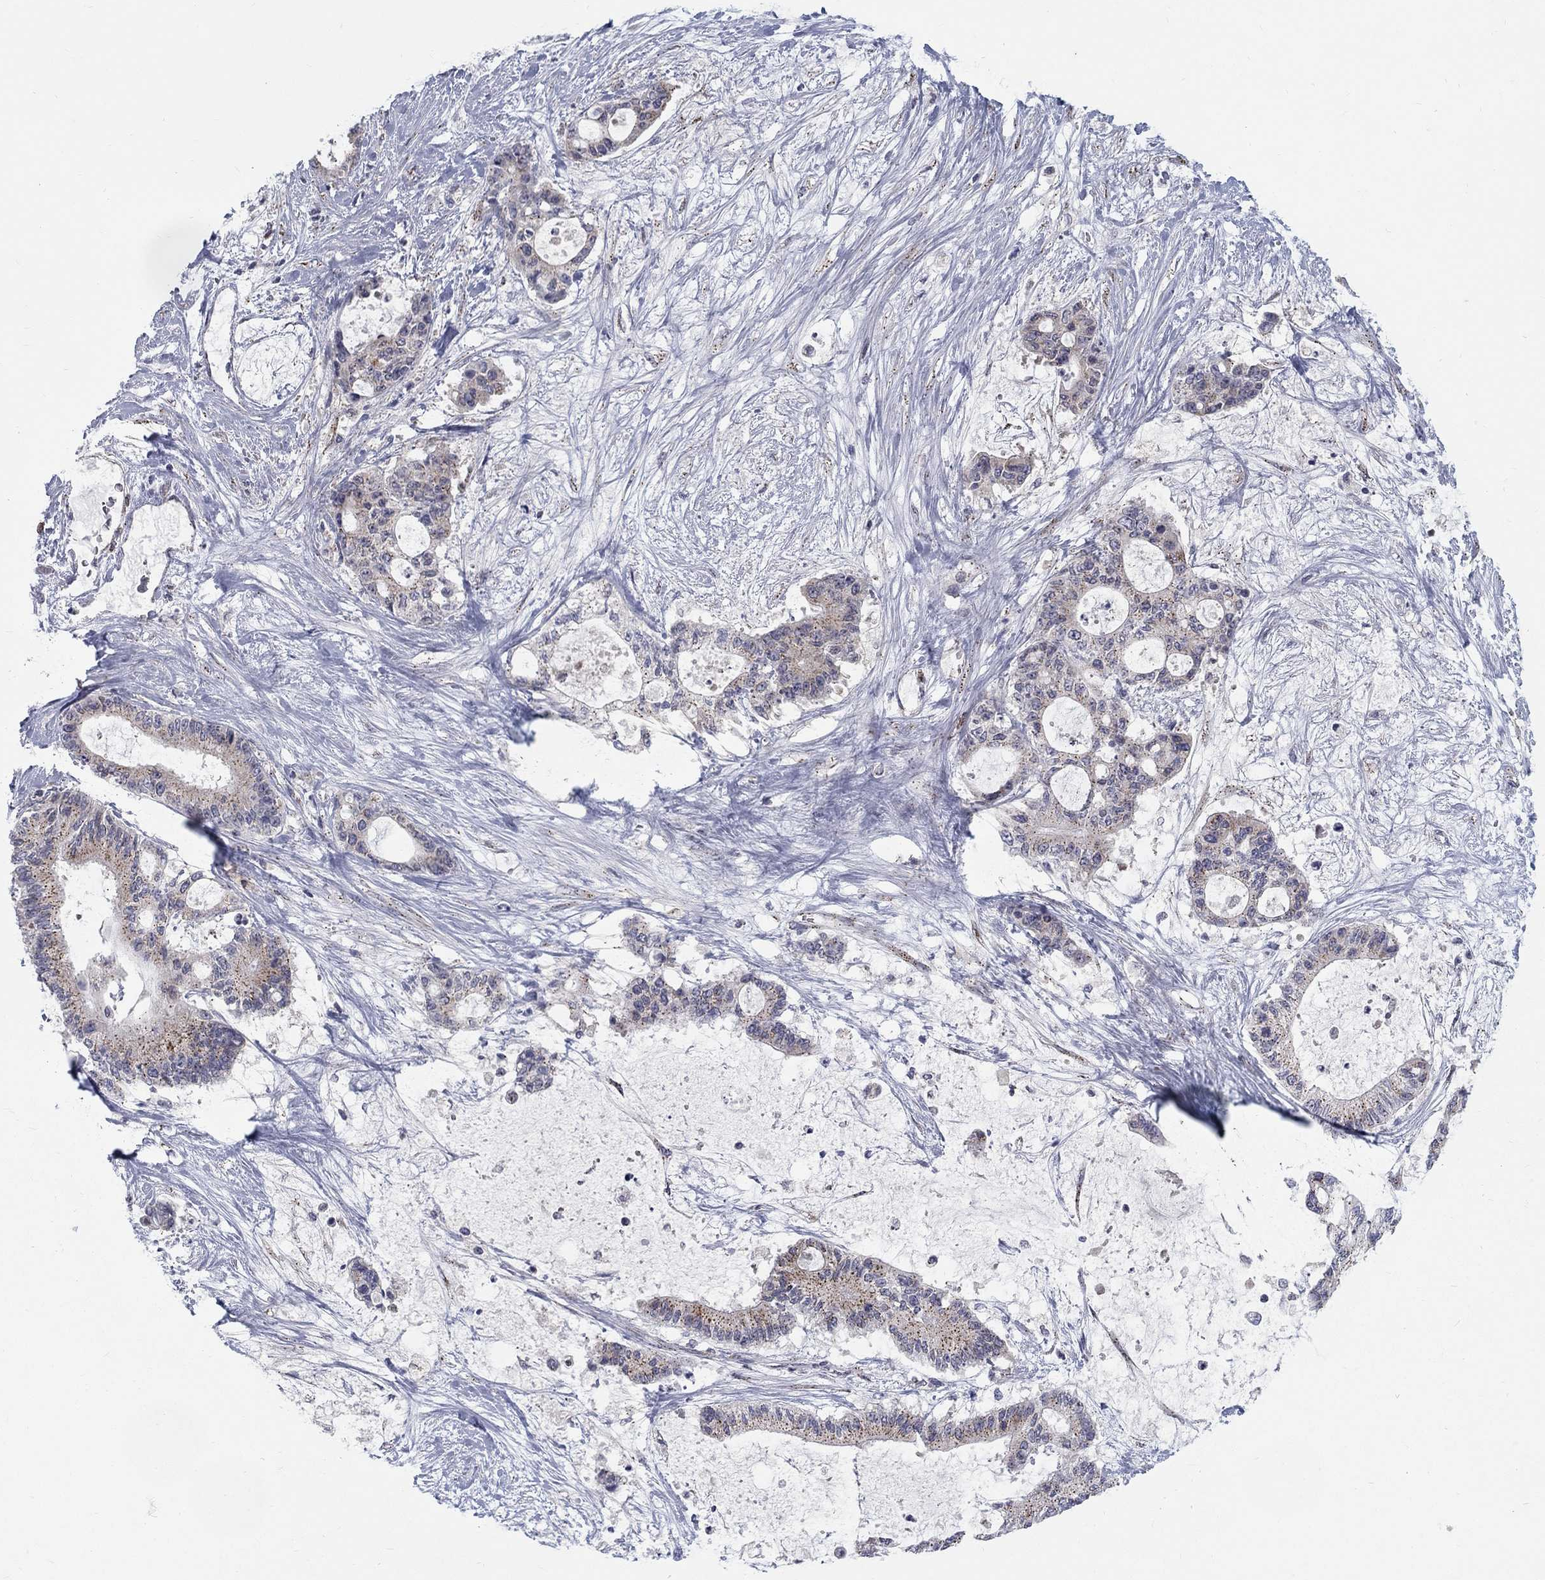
{"staining": {"intensity": "moderate", "quantity": "<25%", "location": "cytoplasmic/membranous"}, "tissue": "liver cancer", "cell_type": "Tumor cells", "image_type": "cancer", "snomed": [{"axis": "morphology", "description": "Normal tissue, NOS"}, {"axis": "morphology", "description": "Cholangiocarcinoma"}, {"axis": "topography", "description": "Liver"}, {"axis": "topography", "description": "Peripheral nerve tissue"}], "caption": "Liver cancer (cholangiocarcinoma) stained with a brown dye displays moderate cytoplasmic/membranous positive positivity in about <25% of tumor cells.", "gene": "PANK3", "patient": {"sex": "female", "age": 73}}